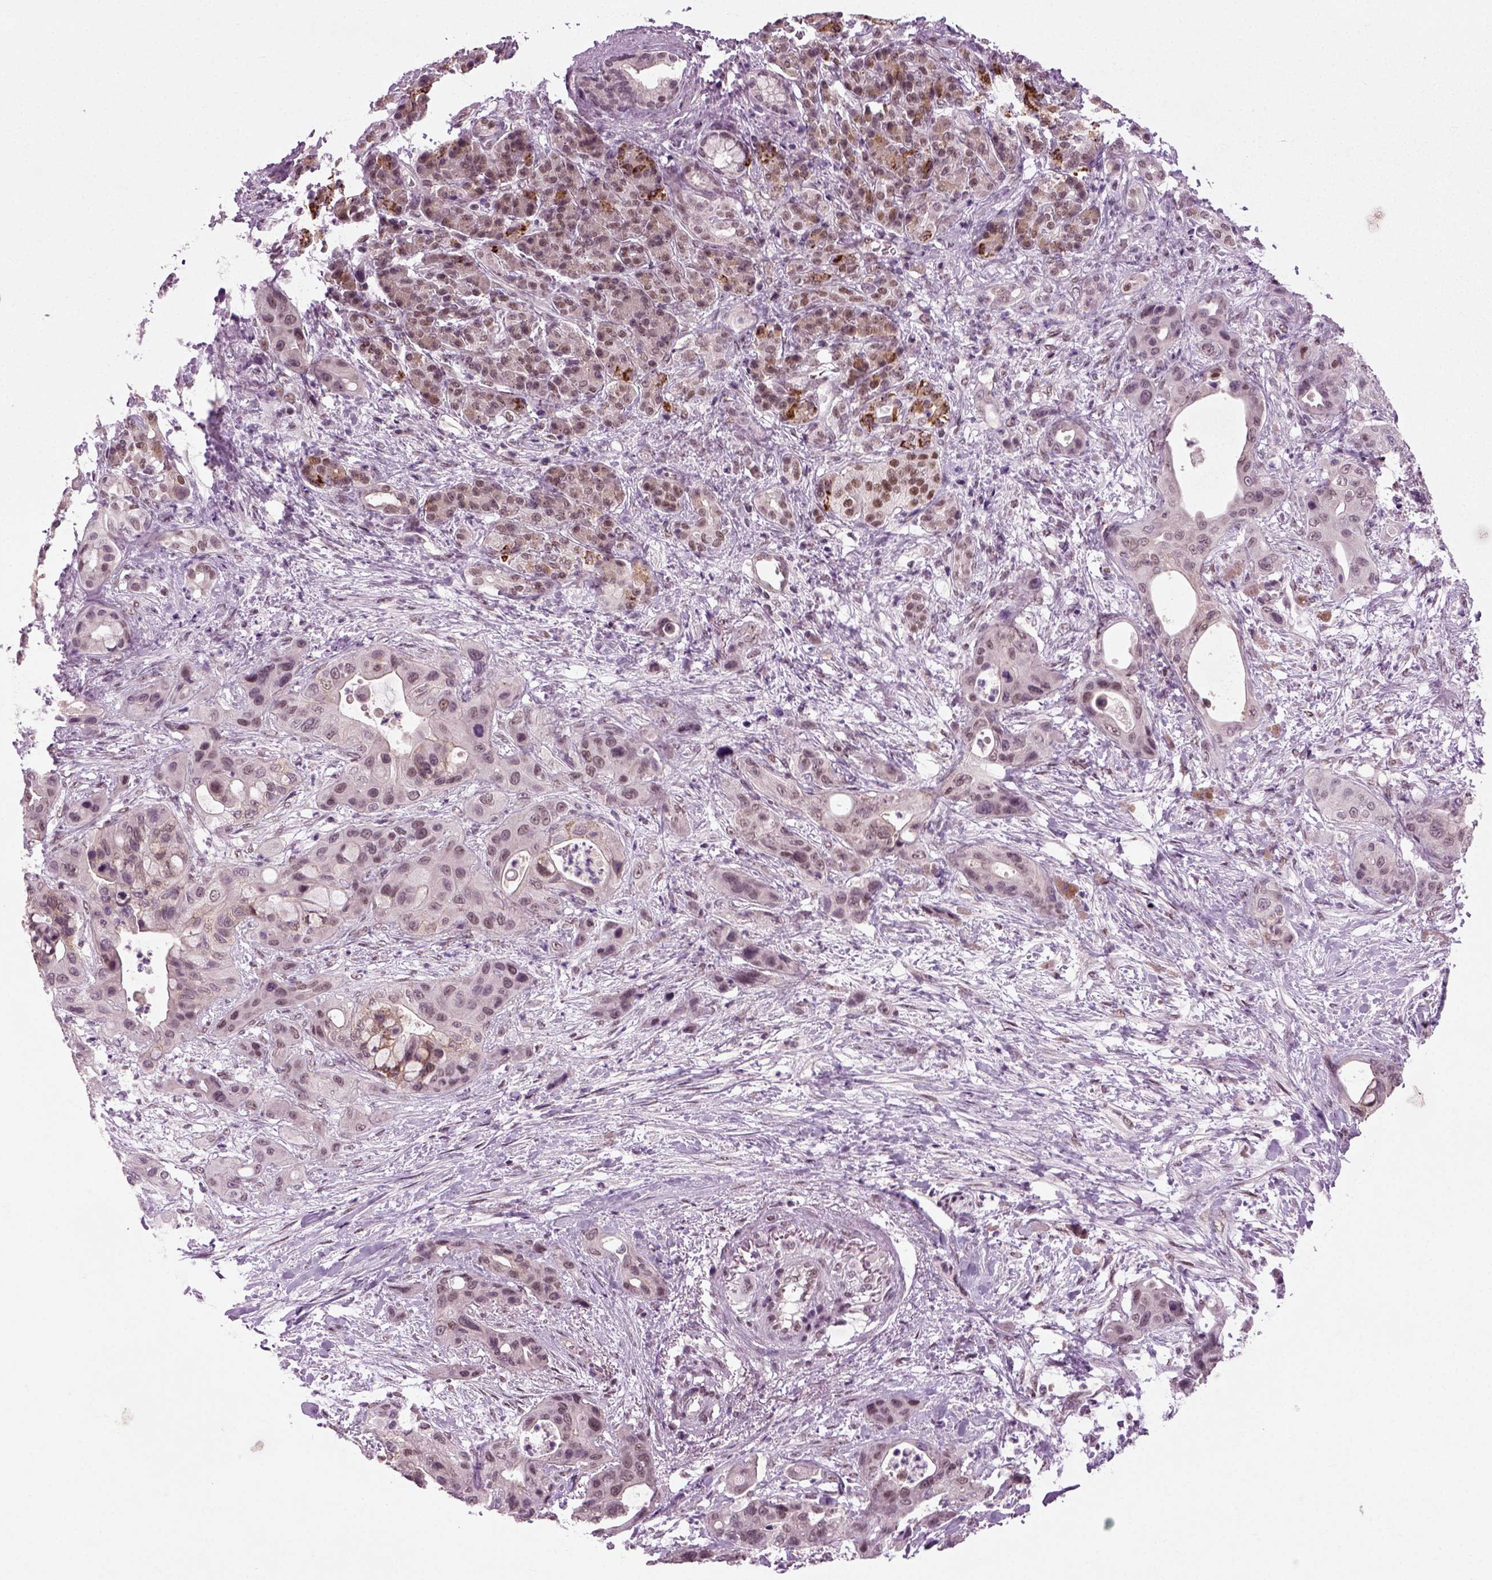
{"staining": {"intensity": "moderate", "quantity": "<25%", "location": "nuclear"}, "tissue": "pancreatic cancer", "cell_type": "Tumor cells", "image_type": "cancer", "snomed": [{"axis": "morphology", "description": "Adenocarcinoma, NOS"}, {"axis": "topography", "description": "Pancreas"}], "caption": "Tumor cells exhibit moderate nuclear positivity in approximately <25% of cells in pancreatic cancer (adenocarcinoma).", "gene": "RCOR3", "patient": {"sex": "male", "age": 71}}